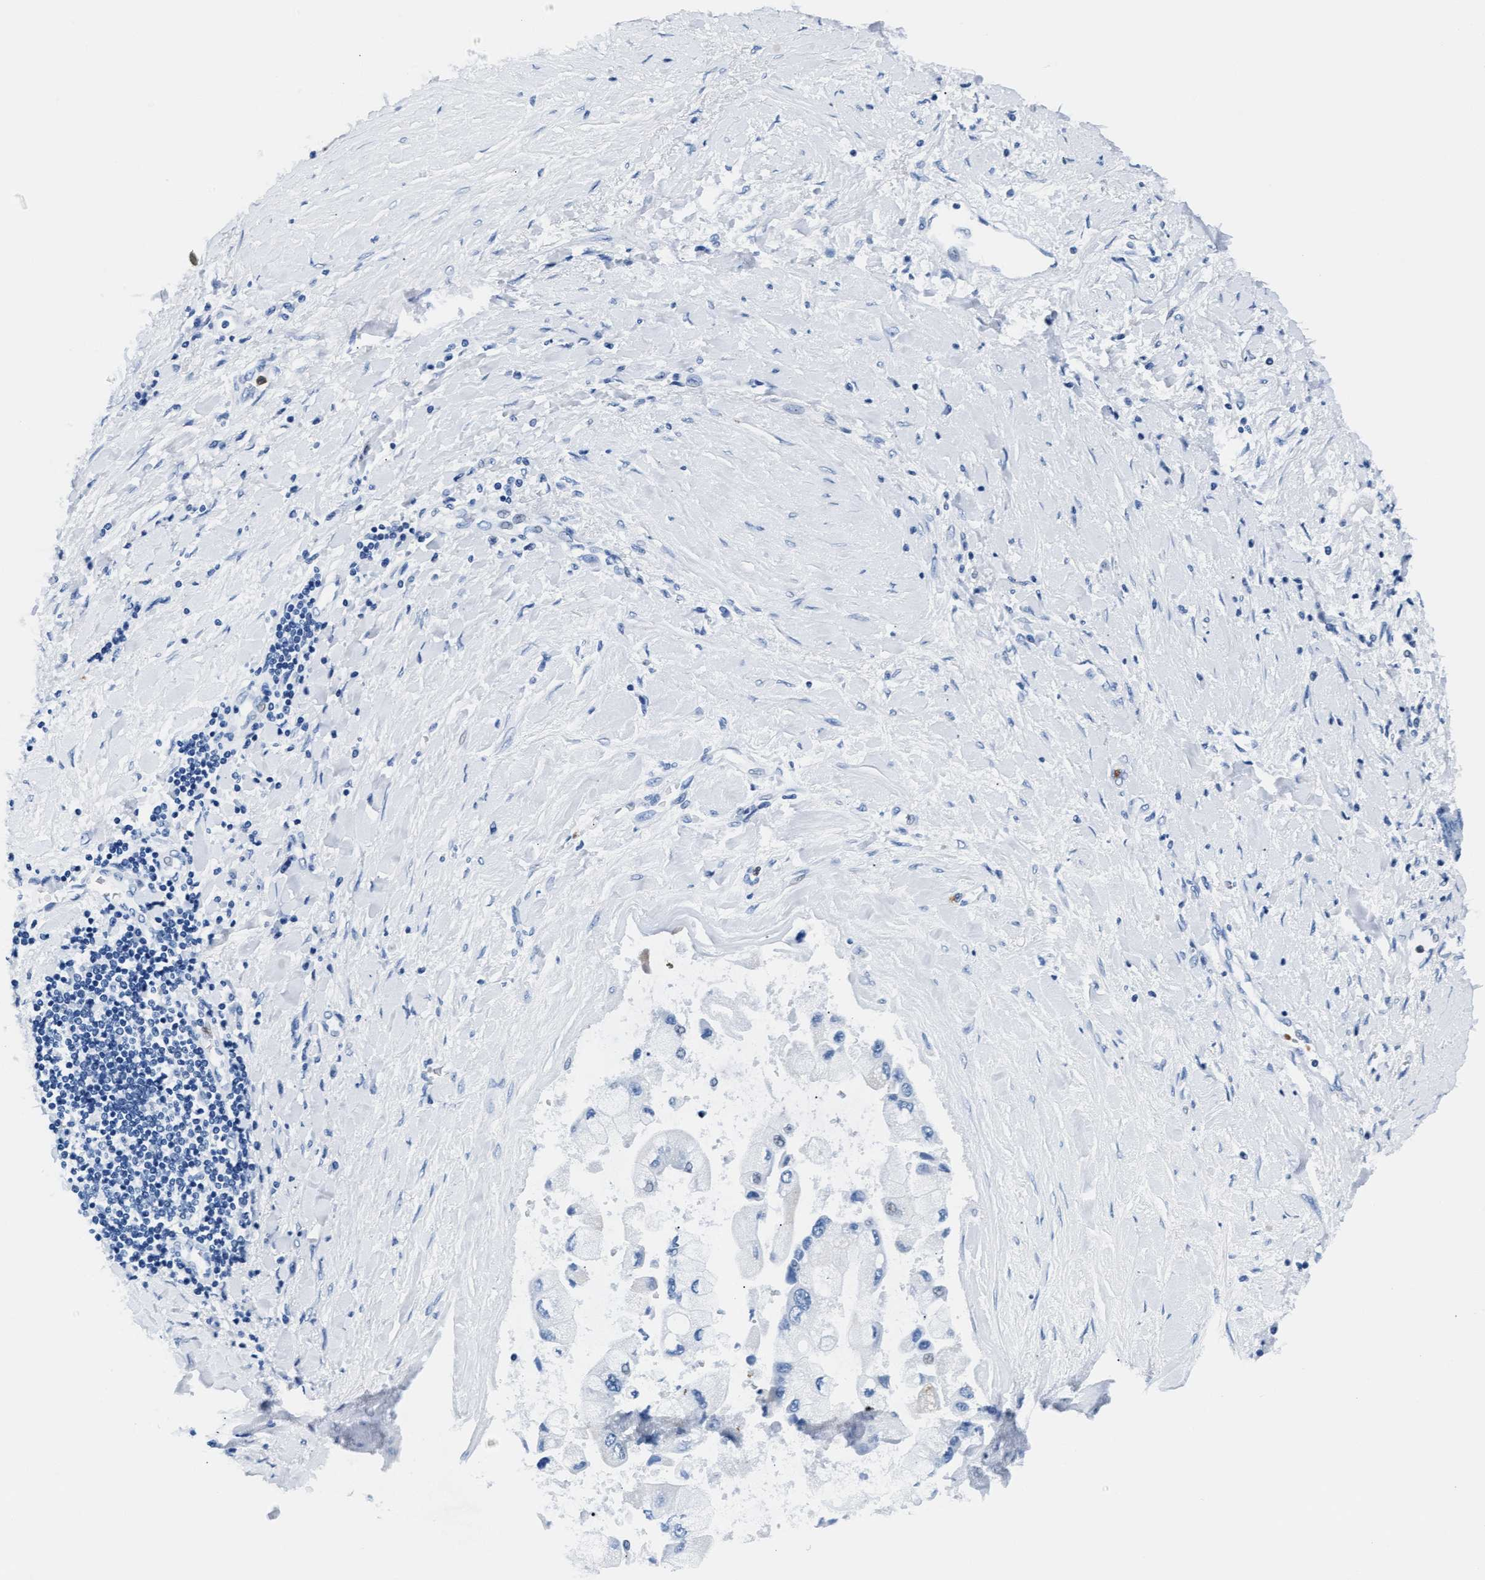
{"staining": {"intensity": "negative", "quantity": "none", "location": "none"}, "tissue": "liver cancer", "cell_type": "Tumor cells", "image_type": "cancer", "snomed": [{"axis": "morphology", "description": "Cholangiocarcinoma"}, {"axis": "topography", "description": "Liver"}], "caption": "There is no significant staining in tumor cells of liver cancer (cholangiocarcinoma).", "gene": "MMP8", "patient": {"sex": "male", "age": 50}}